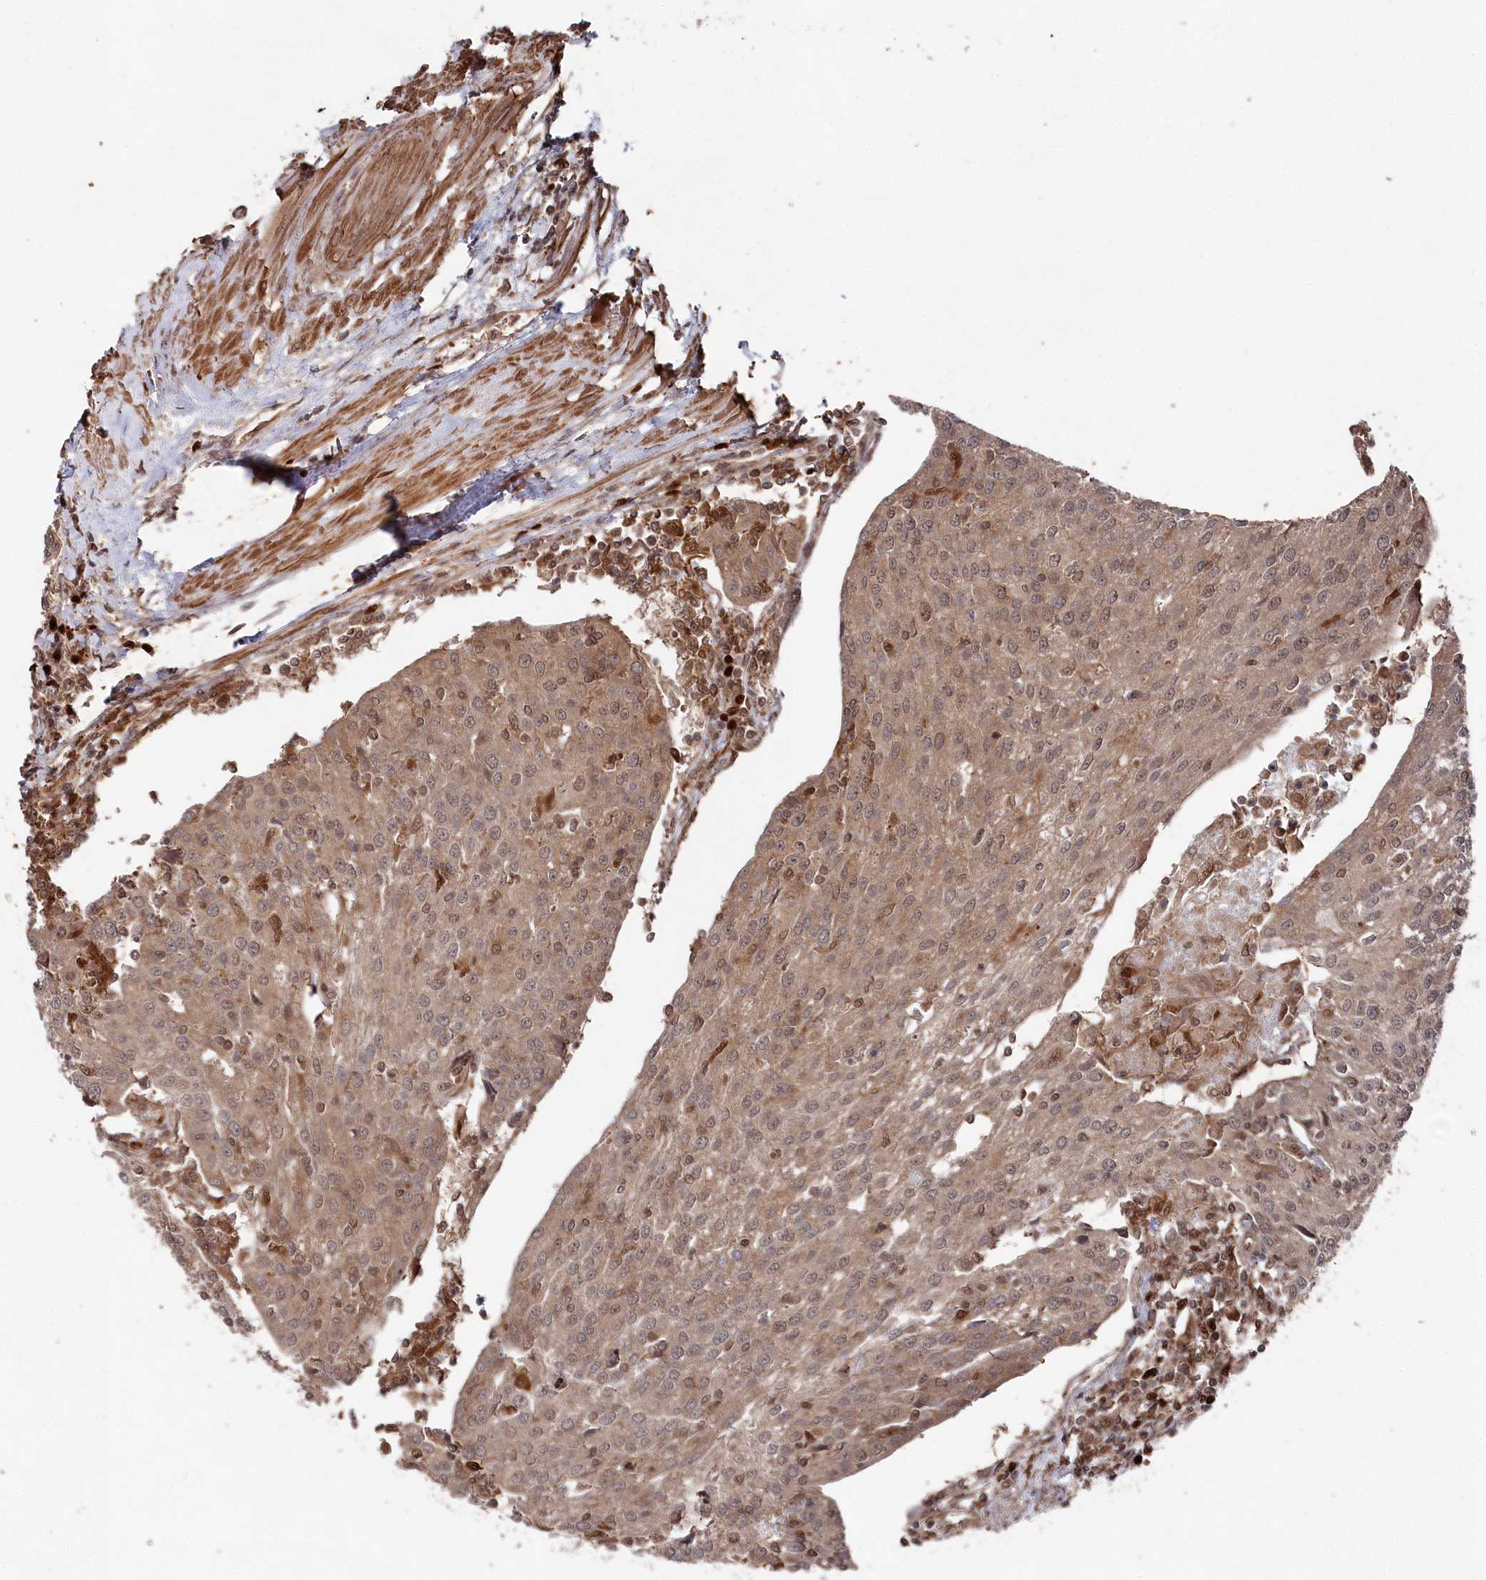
{"staining": {"intensity": "weak", "quantity": ">75%", "location": "cytoplasmic/membranous,nuclear"}, "tissue": "urothelial cancer", "cell_type": "Tumor cells", "image_type": "cancer", "snomed": [{"axis": "morphology", "description": "Urothelial carcinoma, High grade"}, {"axis": "topography", "description": "Urinary bladder"}], "caption": "Immunohistochemical staining of high-grade urothelial carcinoma displays low levels of weak cytoplasmic/membranous and nuclear expression in approximately >75% of tumor cells.", "gene": "BORCS7", "patient": {"sex": "female", "age": 85}}